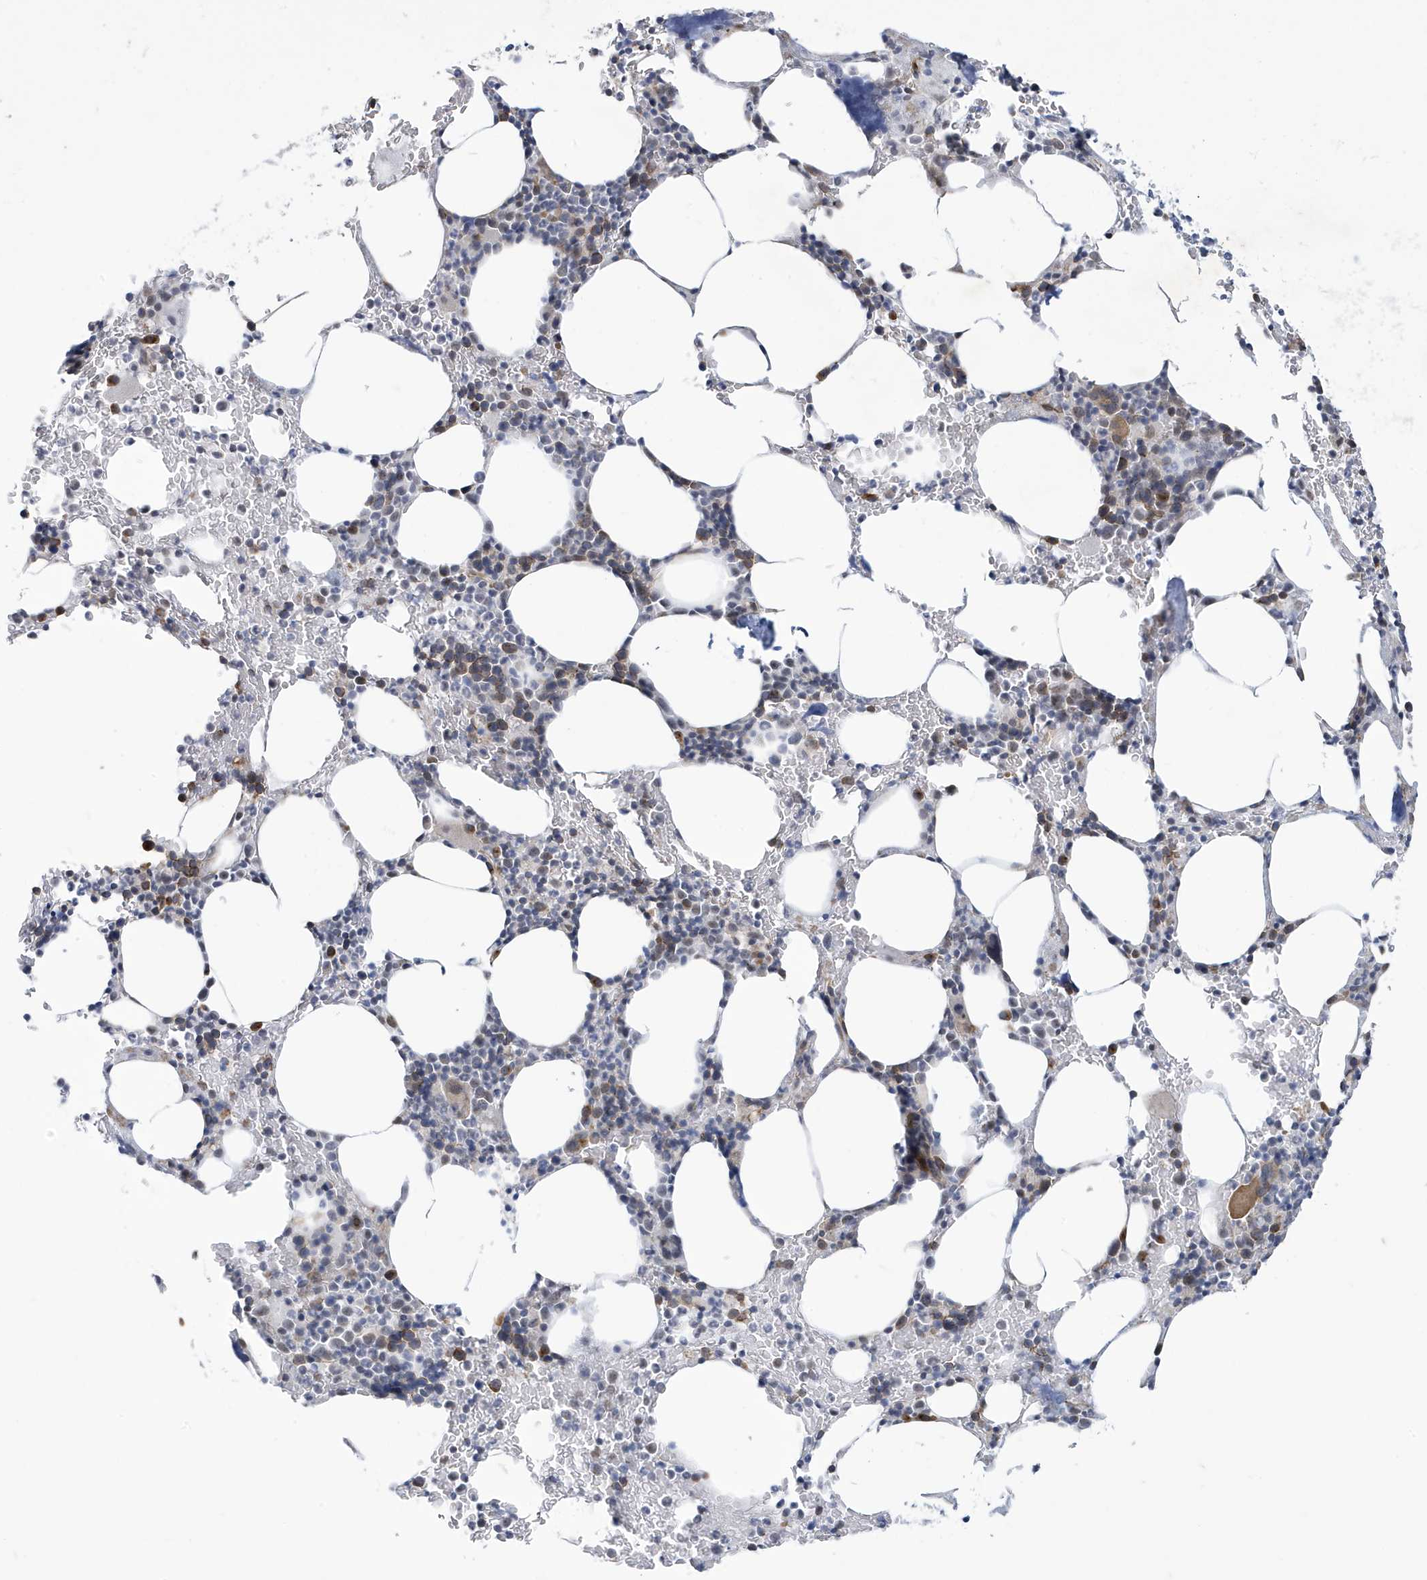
{"staining": {"intensity": "weak", "quantity": "<25%", "location": "cytoplasmic/membranous,nuclear"}, "tissue": "bone marrow", "cell_type": "Hematopoietic cells", "image_type": "normal", "snomed": [{"axis": "morphology", "description": "Normal tissue, NOS"}, {"axis": "topography", "description": "Bone marrow"}], "caption": "Immunohistochemistry (IHC) micrograph of benign bone marrow stained for a protein (brown), which exhibits no positivity in hematopoietic cells. (DAB immunohistochemistry with hematoxylin counter stain).", "gene": "ZNF654", "patient": {"sex": "male"}}